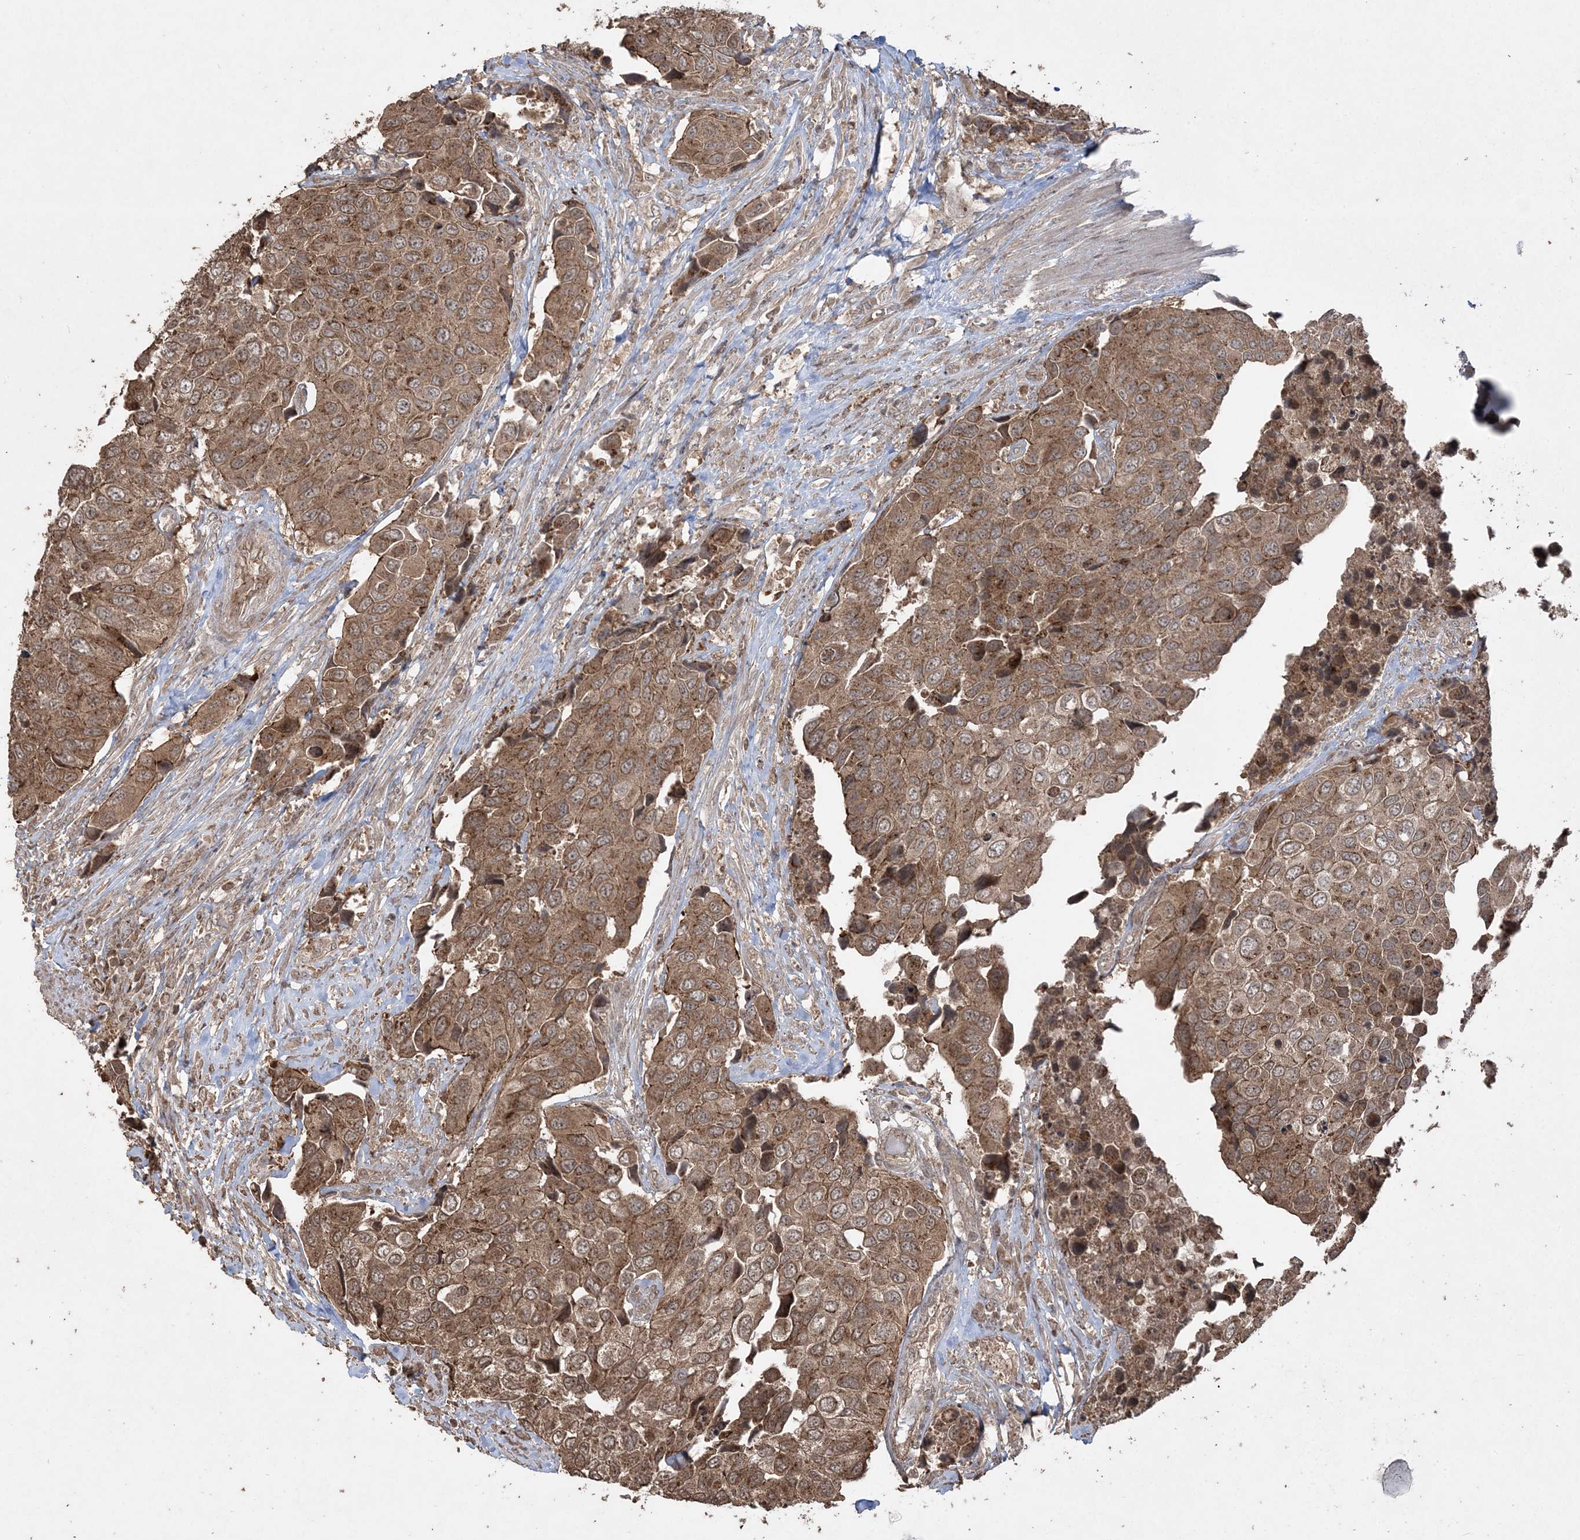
{"staining": {"intensity": "moderate", "quantity": ">75%", "location": "cytoplasmic/membranous"}, "tissue": "urothelial cancer", "cell_type": "Tumor cells", "image_type": "cancer", "snomed": [{"axis": "morphology", "description": "Urothelial carcinoma, High grade"}, {"axis": "topography", "description": "Urinary bladder"}], "caption": "Protein analysis of high-grade urothelial carcinoma tissue reveals moderate cytoplasmic/membranous expression in approximately >75% of tumor cells.", "gene": "EHHADH", "patient": {"sex": "male", "age": 74}}